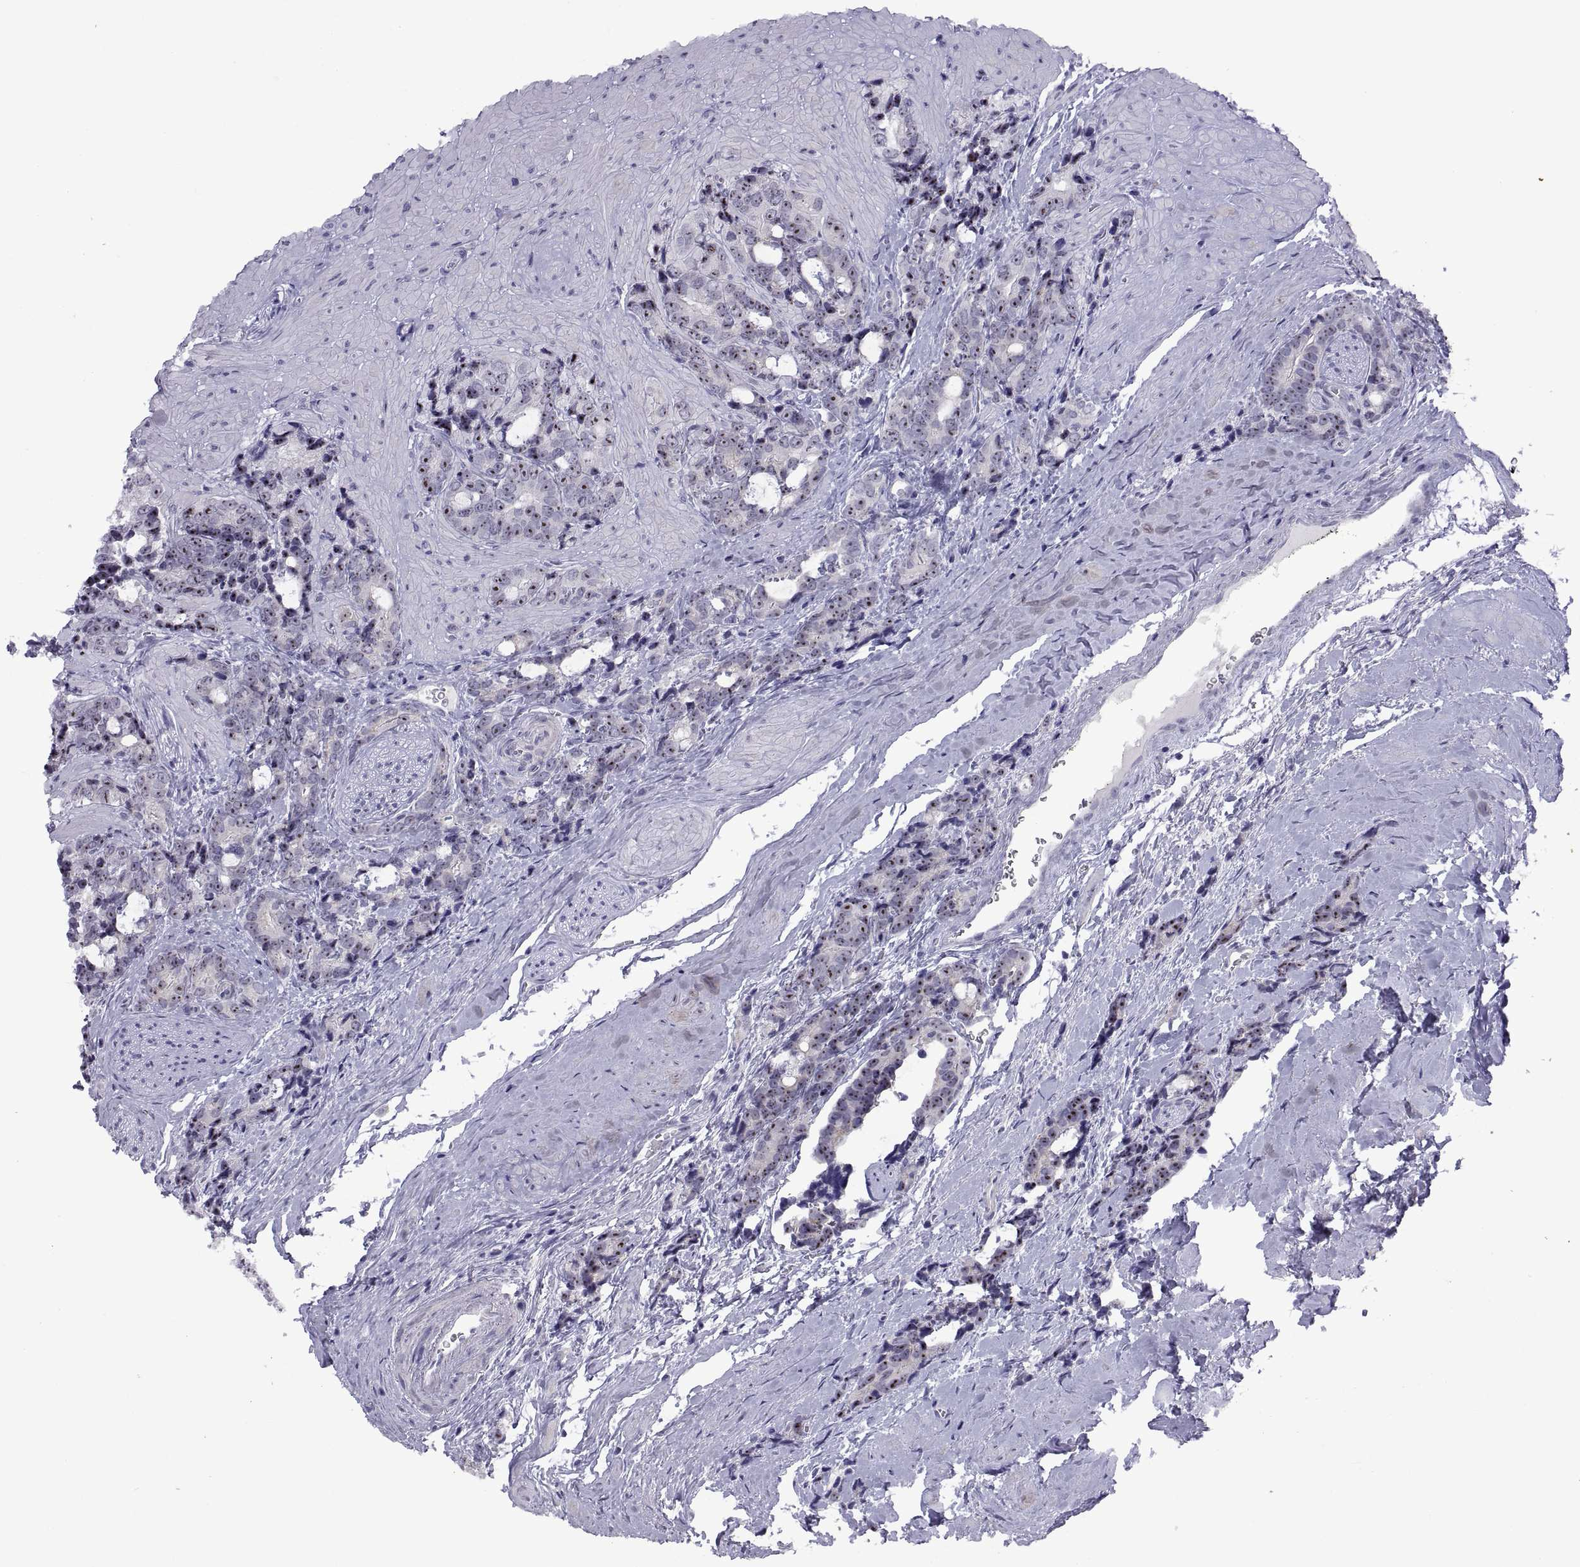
{"staining": {"intensity": "strong", "quantity": ">75%", "location": "nuclear"}, "tissue": "prostate cancer", "cell_type": "Tumor cells", "image_type": "cancer", "snomed": [{"axis": "morphology", "description": "Adenocarcinoma, High grade"}, {"axis": "topography", "description": "Prostate"}], "caption": "This is a micrograph of immunohistochemistry (IHC) staining of adenocarcinoma (high-grade) (prostate), which shows strong staining in the nuclear of tumor cells.", "gene": "VSX2", "patient": {"sex": "male", "age": 74}}